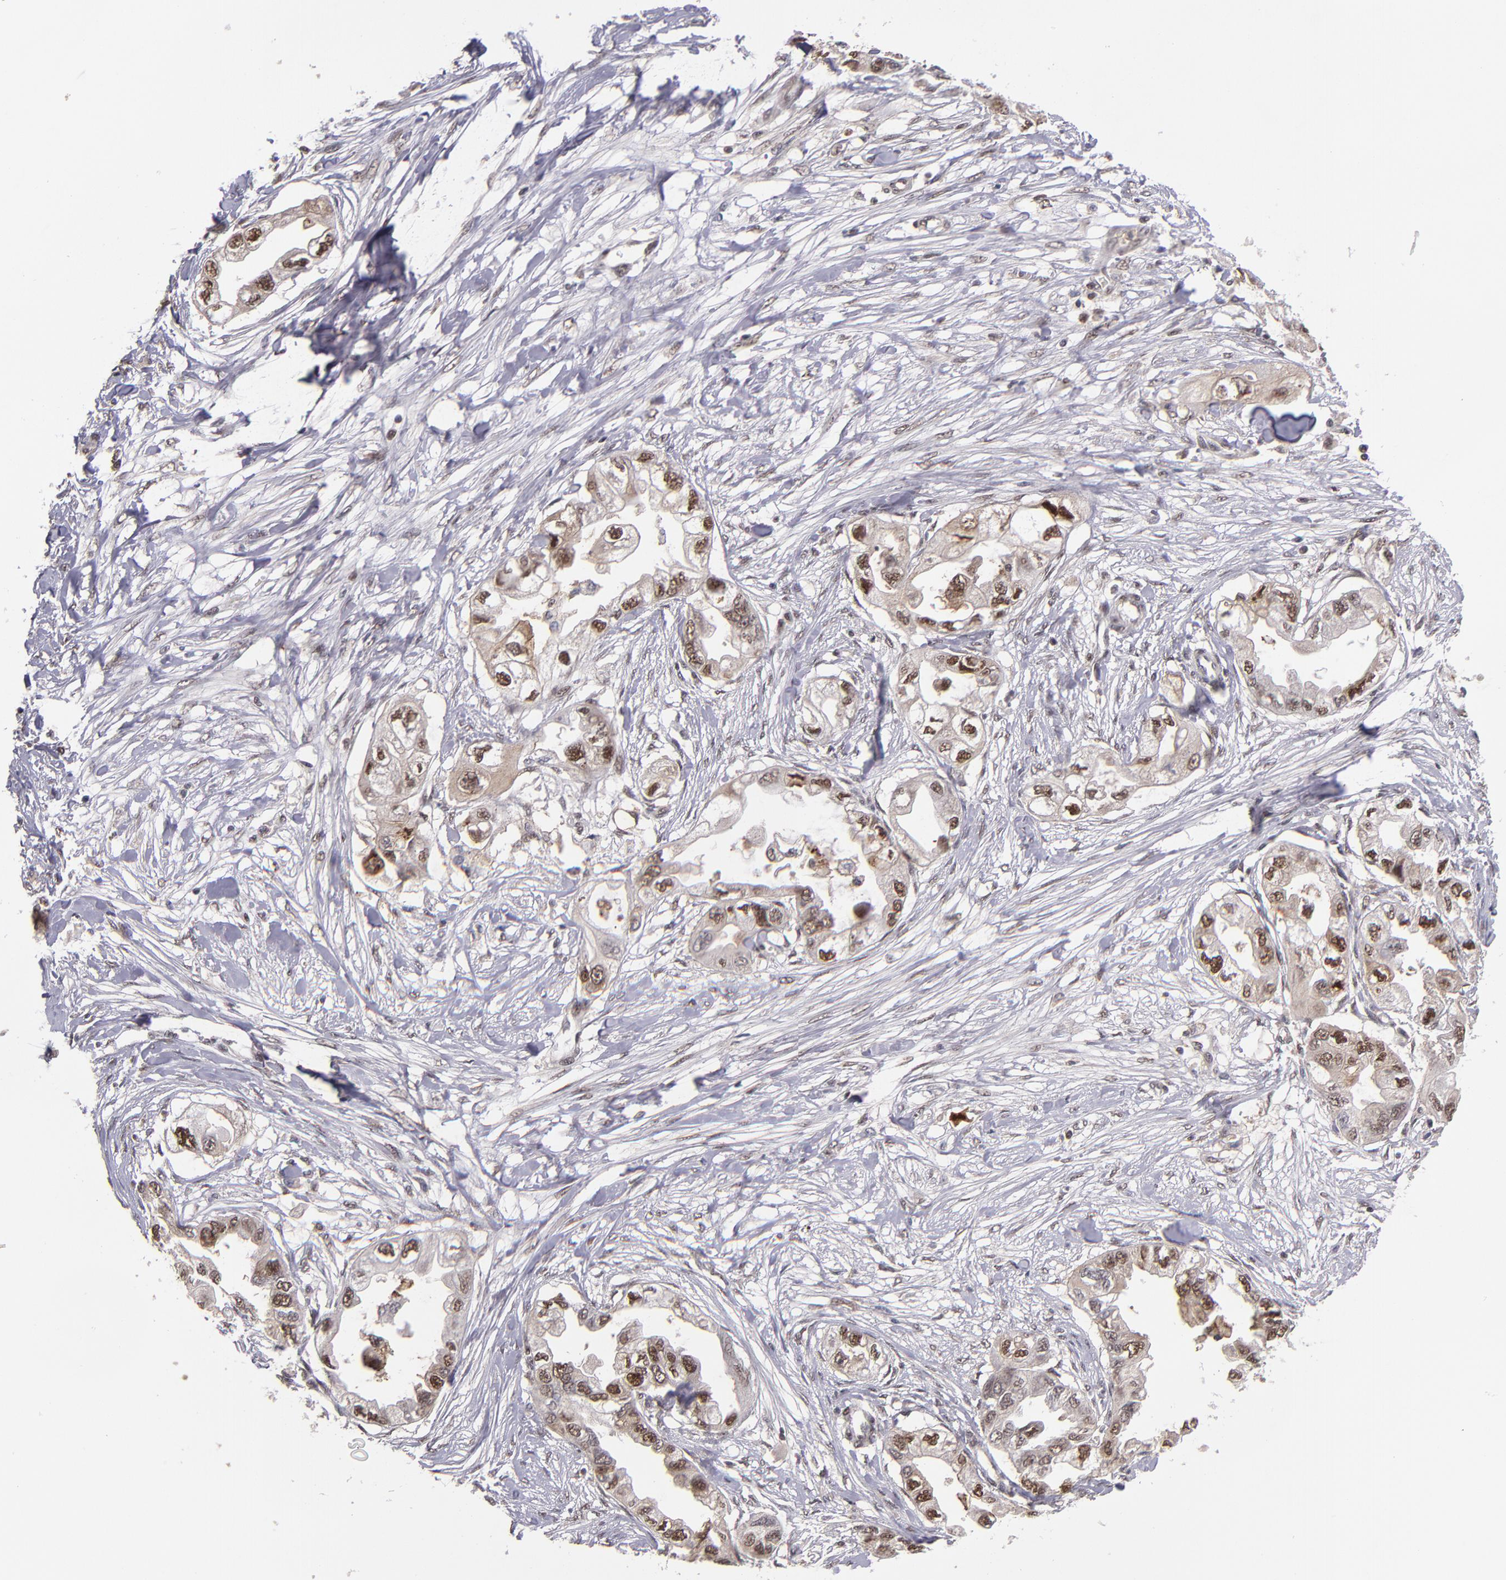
{"staining": {"intensity": "strong", "quantity": ">75%", "location": "nuclear"}, "tissue": "endometrial cancer", "cell_type": "Tumor cells", "image_type": "cancer", "snomed": [{"axis": "morphology", "description": "Adenocarcinoma, NOS"}, {"axis": "topography", "description": "Endometrium"}], "caption": "Tumor cells demonstrate high levels of strong nuclear expression in about >75% of cells in human endometrial cancer (adenocarcinoma). (DAB IHC, brown staining for protein, blue staining for nuclei).", "gene": "EP300", "patient": {"sex": "female", "age": 67}}